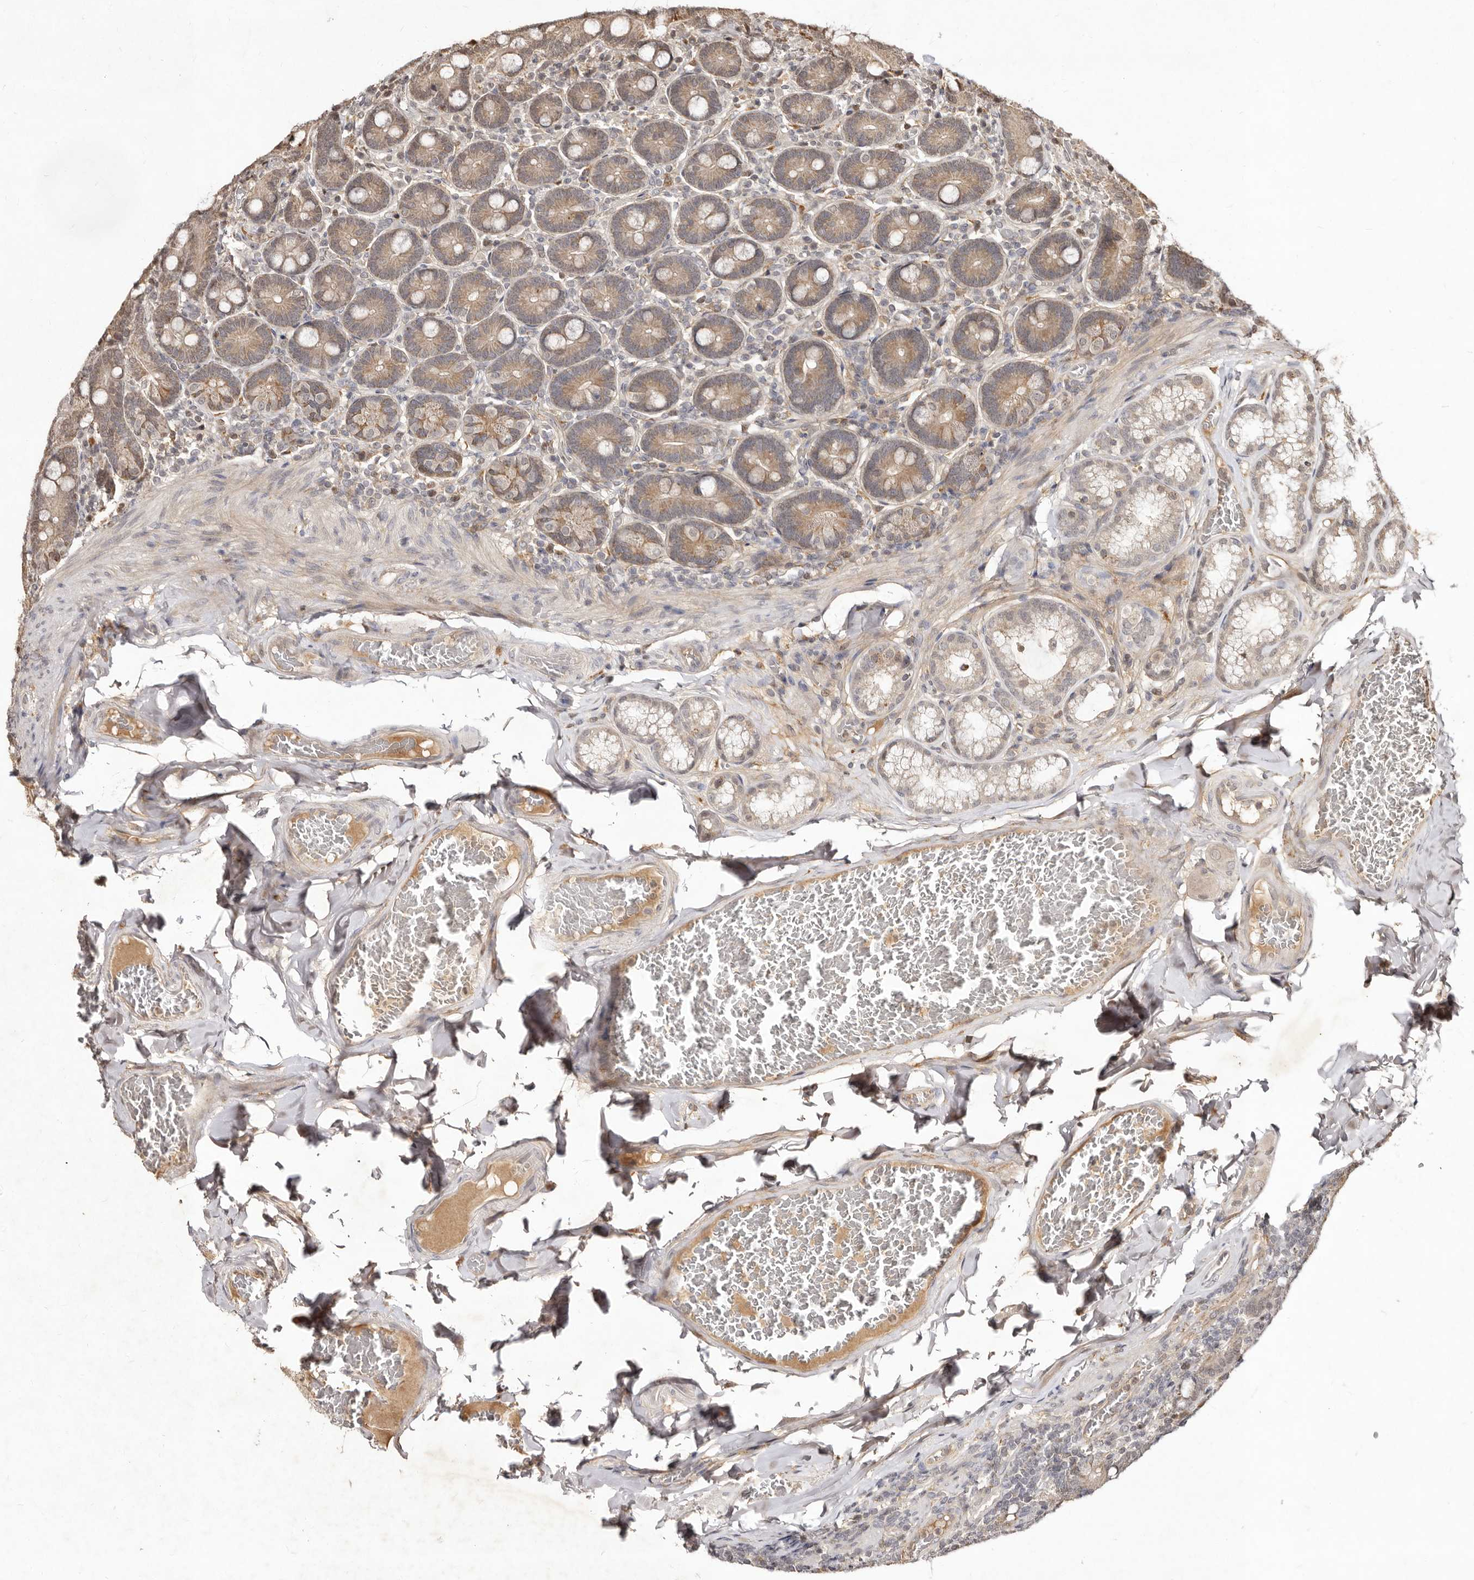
{"staining": {"intensity": "moderate", "quantity": "25%-75%", "location": "cytoplasmic/membranous"}, "tissue": "duodenum", "cell_type": "Glandular cells", "image_type": "normal", "snomed": [{"axis": "morphology", "description": "Normal tissue, NOS"}, {"axis": "topography", "description": "Duodenum"}], "caption": "IHC image of benign duodenum stained for a protein (brown), which exhibits medium levels of moderate cytoplasmic/membranous staining in approximately 25%-75% of glandular cells.", "gene": "LCORL", "patient": {"sex": "female", "age": 62}}